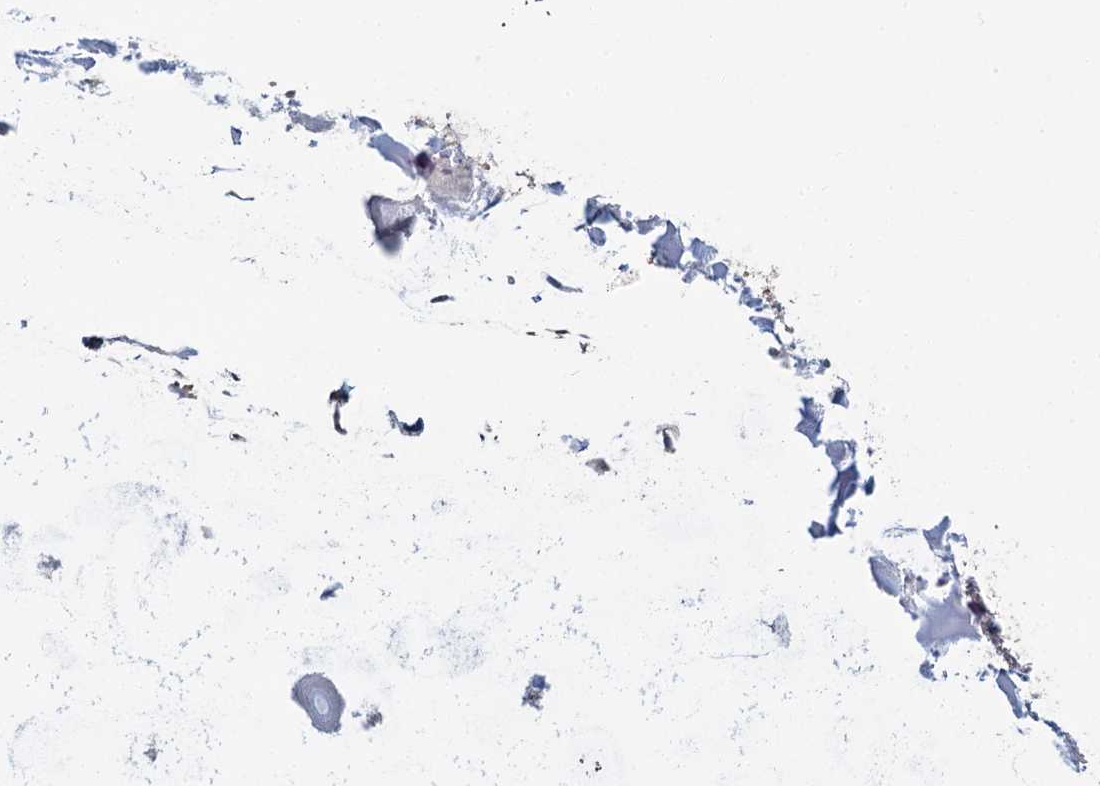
{"staining": {"intensity": "negative", "quantity": "none", "location": "none"}, "tissue": "adipose tissue", "cell_type": "Adipocytes", "image_type": "normal", "snomed": [{"axis": "morphology", "description": "Normal tissue, NOS"}, {"axis": "topography", "description": "Lymph node"}, {"axis": "topography", "description": "Cartilage tissue"}, {"axis": "topography", "description": "Bronchus"}], "caption": "The image demonstrates no significant staining in adipocytes of adipose tissue.", "gene": "FGFR2", "patient": {"sex": "male", "age": 63}}